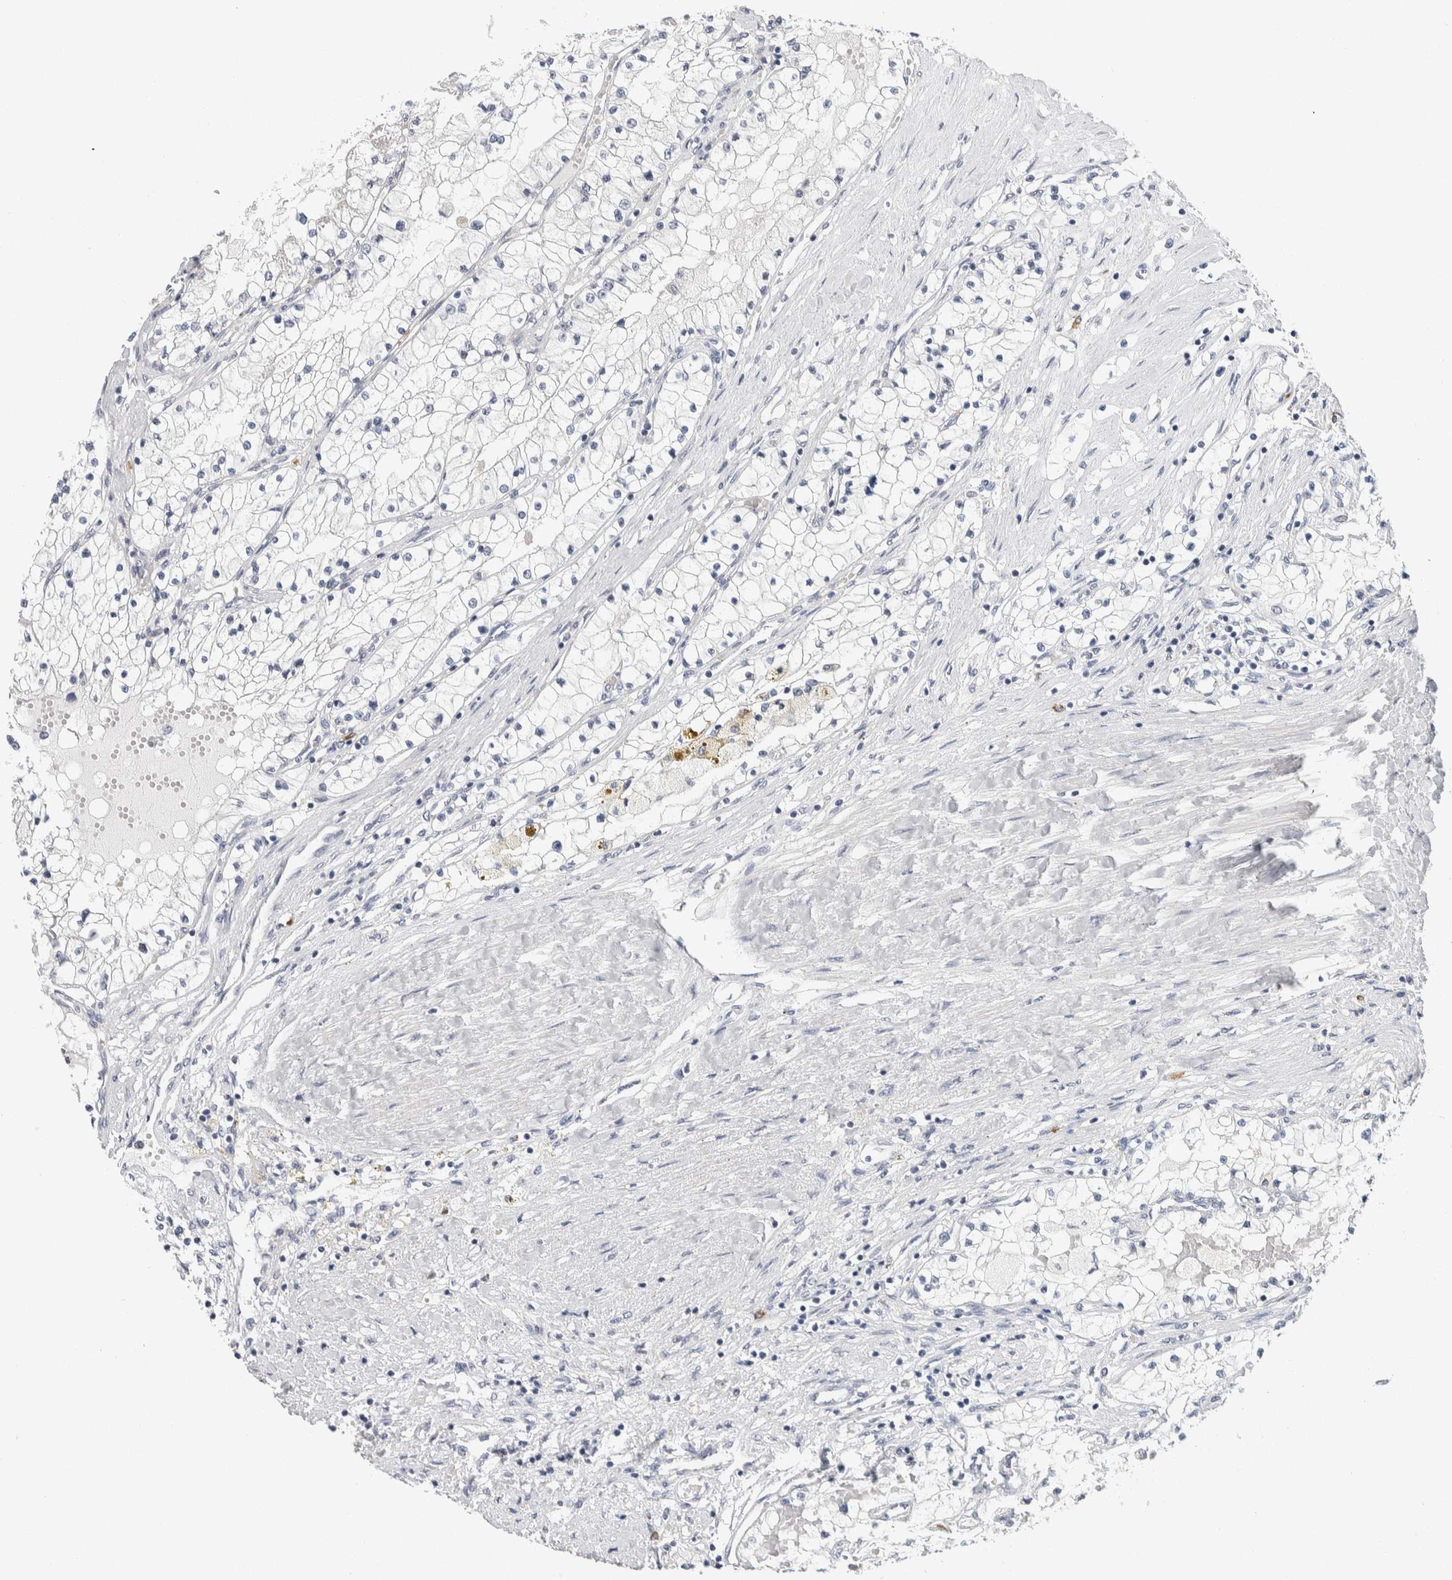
{"staining": {"intensity": "negative", "quantity": "none", "location": "none"}, "tissue": "renal cancer", "cell_type": "Tumor cells", "image_type": "cancer", "snomed": [{"axis": "morphology", "description": "Adenocarcinoma, NOS"}, {"axis": "topography", "description": "Kidney"}], "caption": "Immunohistochemistry (IHC) of human renal cancer (adenocarcinoma) exhibits no staining in tumor cells.", "gene": "SCN2A", "patient": {"sex": "male", "age": 68}}